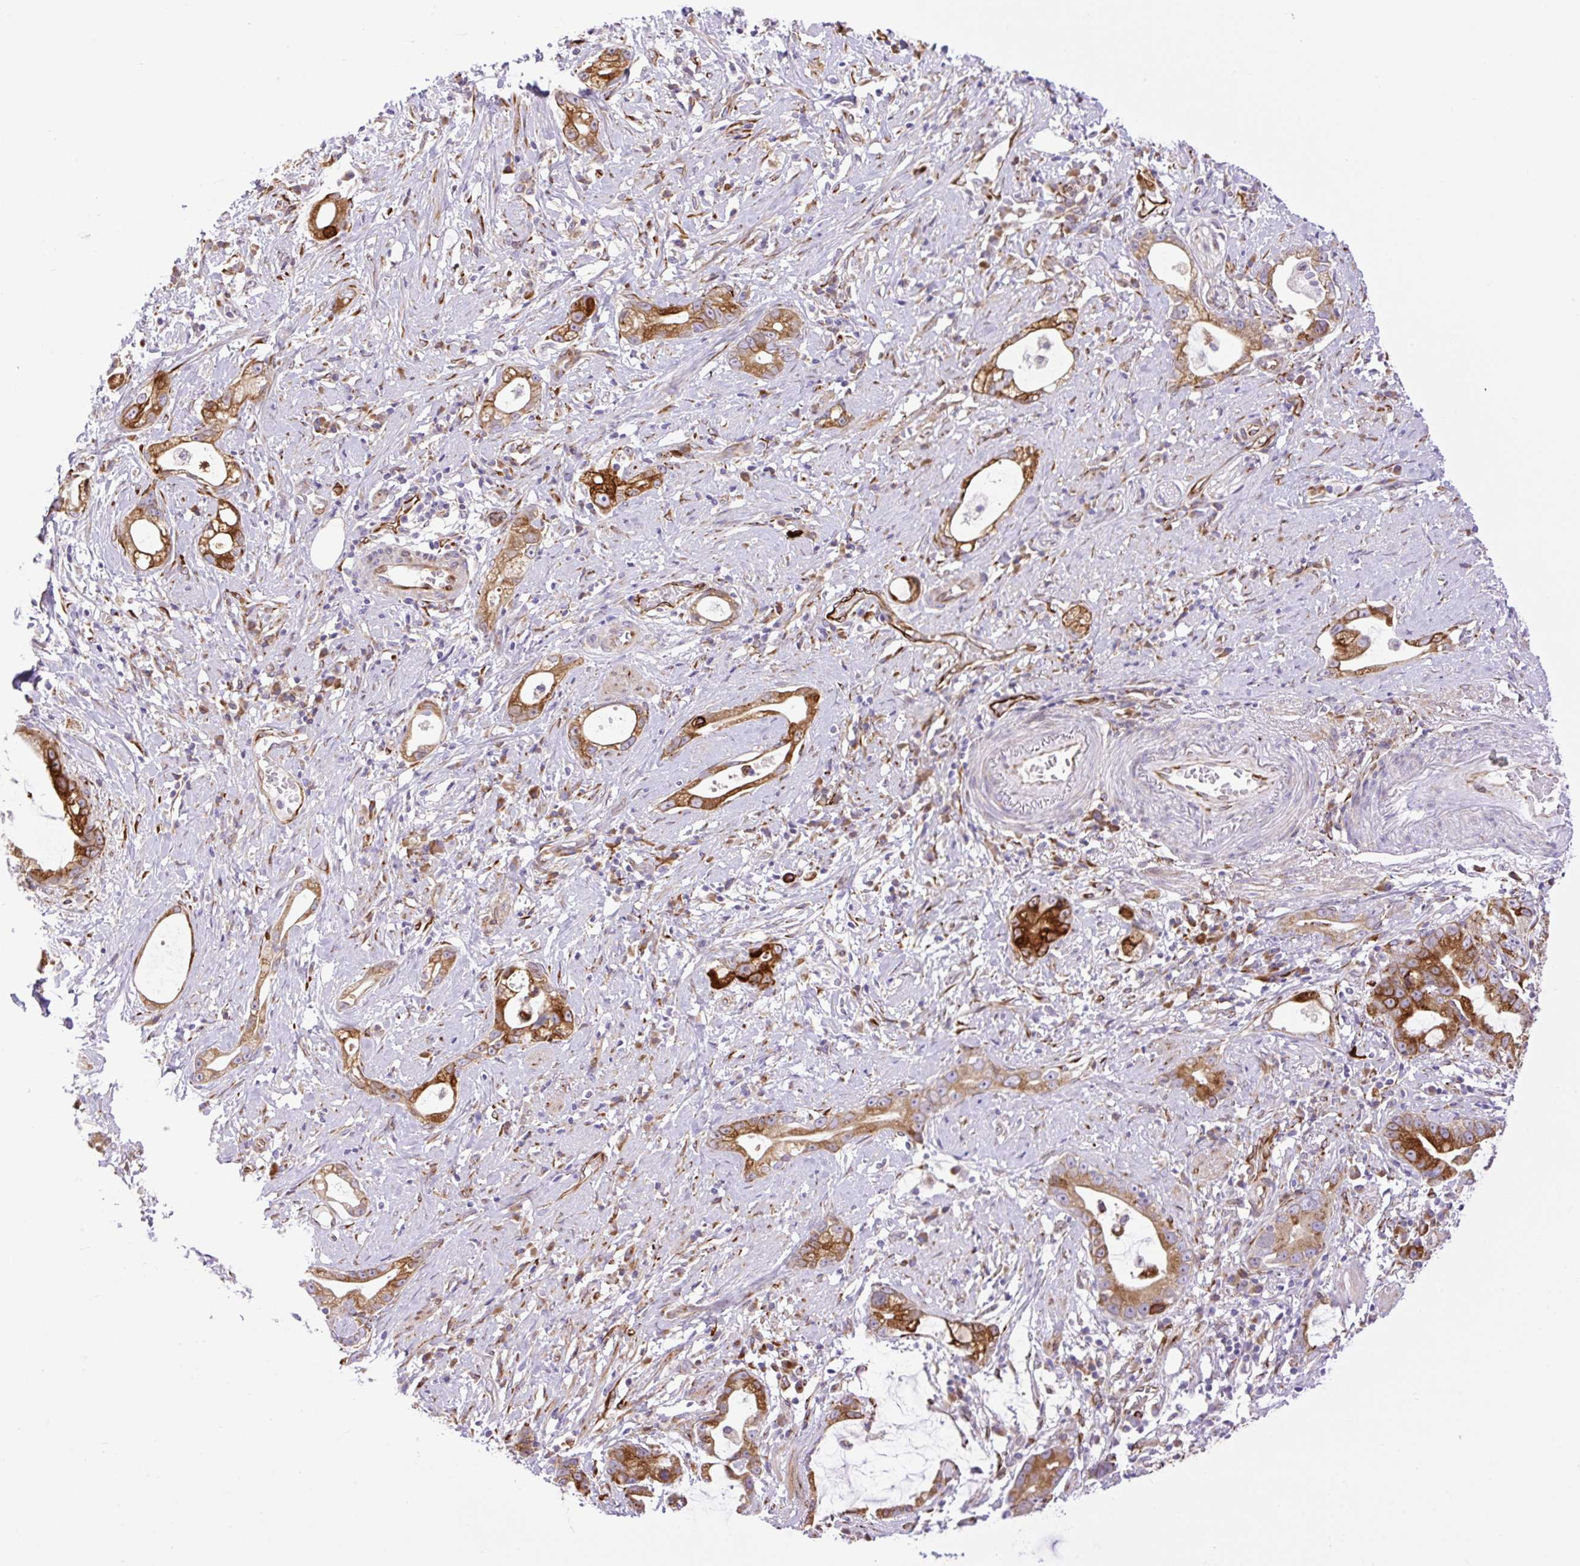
{"staining": {"intensity": "strong", "quantity": ">75%", "location": "cytoplasmic/membranous"}, "tissue": "stomach cancer", "cell_type": "Tumor cells", "image_type": "cancer", "snomed": [{"axis": "morphology", "description": "Adenocarcinoma, NOS"}, {"axis": "topography", "description": "Stomach"}], "caption": "The histopathology image displays immunohistochemical staining of stomach adenocarcinoma. There is strong cytoplasmic/membranous expression is present in about >75% of tumor cells.", "gene": "RAB30", "patient": {"sex": "male", "age": 55}}